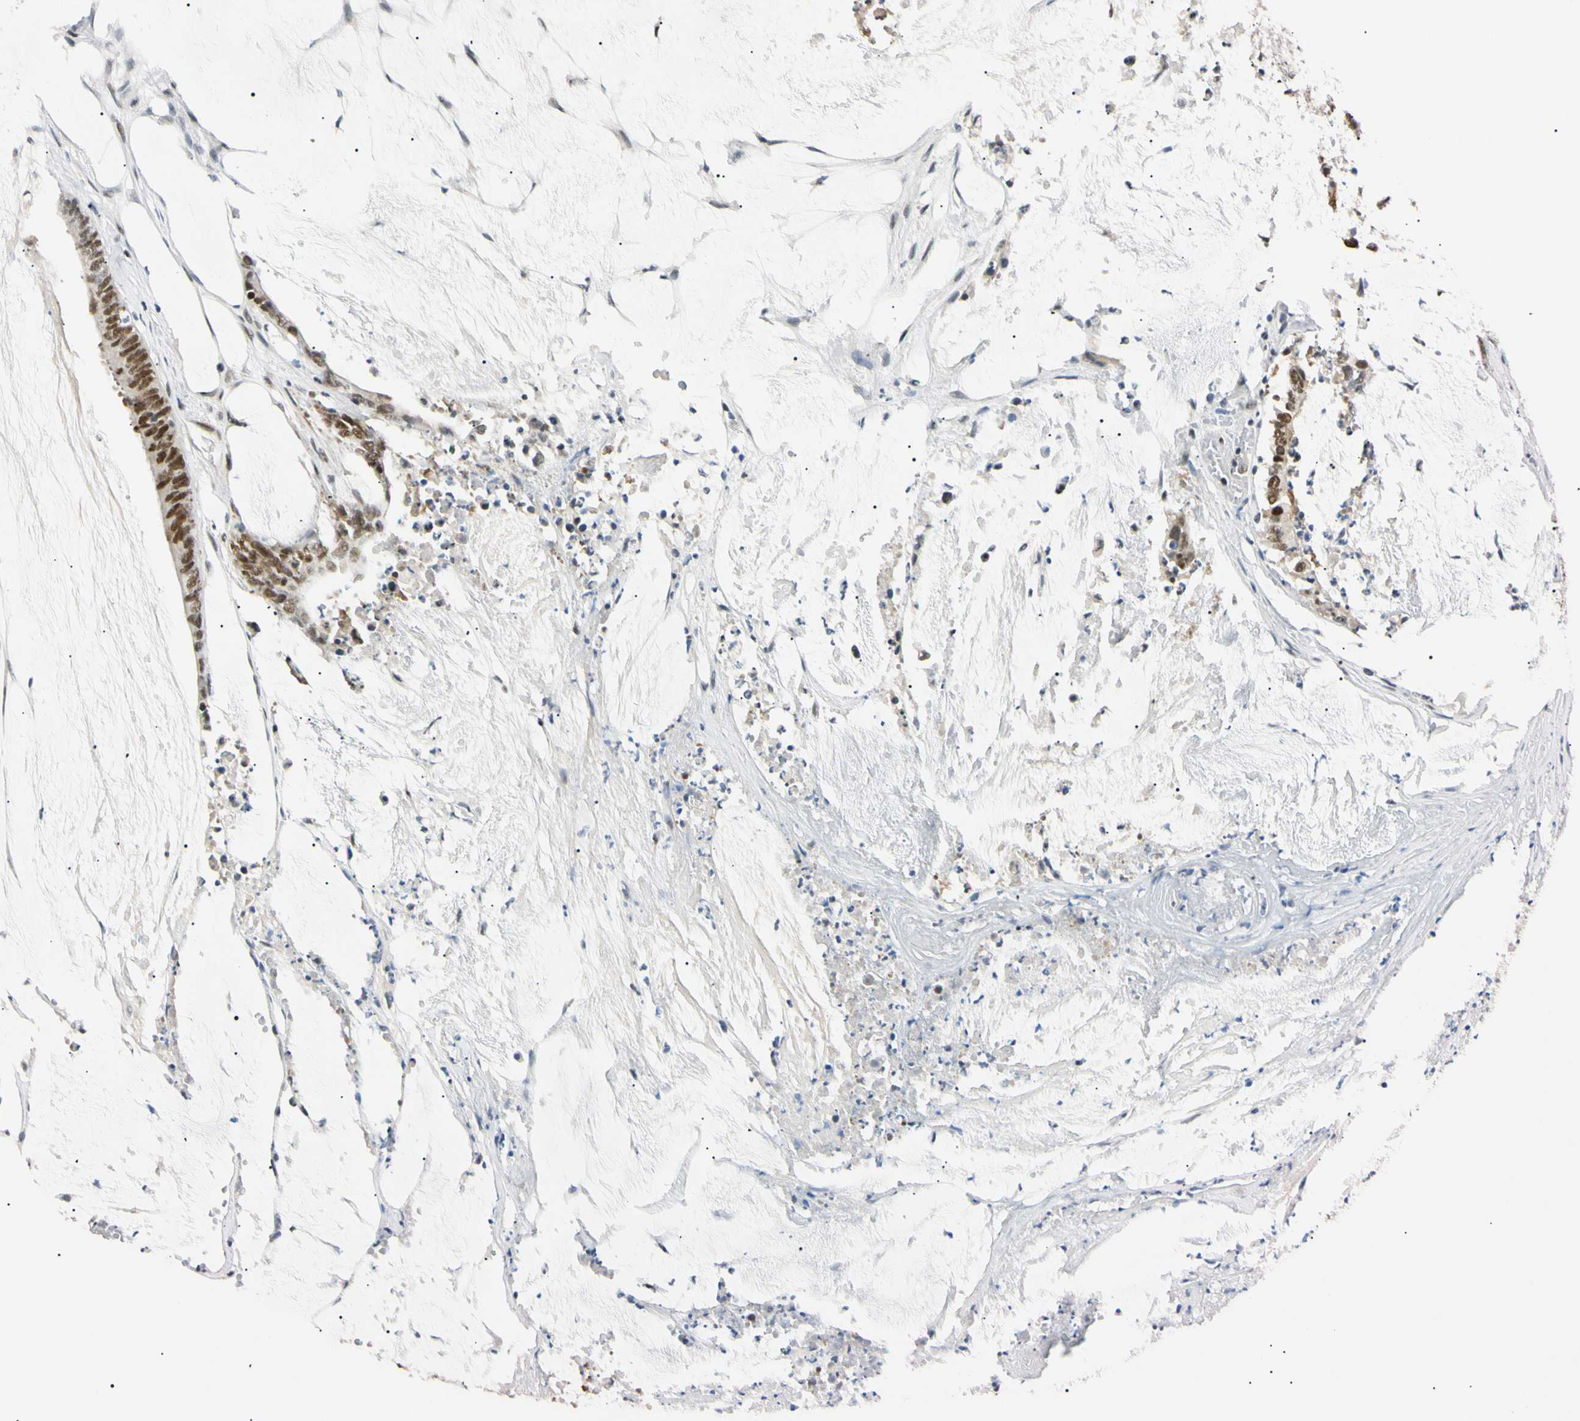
{"staining": {"intensity": "moderate", "quantity": ">75%", "location": "nuclear"}, "tissue": "colorectal cancer", "cell_type": "Tumor cells", "image_type": "cancer", "snomed": [{"axis": "morphology", "description": "Adenocarcinoma, NOS"}, {"axis": "topography", "description": "Rectum"}], "caption": "This photomicrograph reveals colorectal adenocarcinoma stained with immunohistochemistry to label a protein in brown. The nuclear of tumor cells show moderate positivity for the protein. Nuclei are counter-stained blue.", "gene": "ZNF134", "patient": {"sex": "female", "age": 66}}